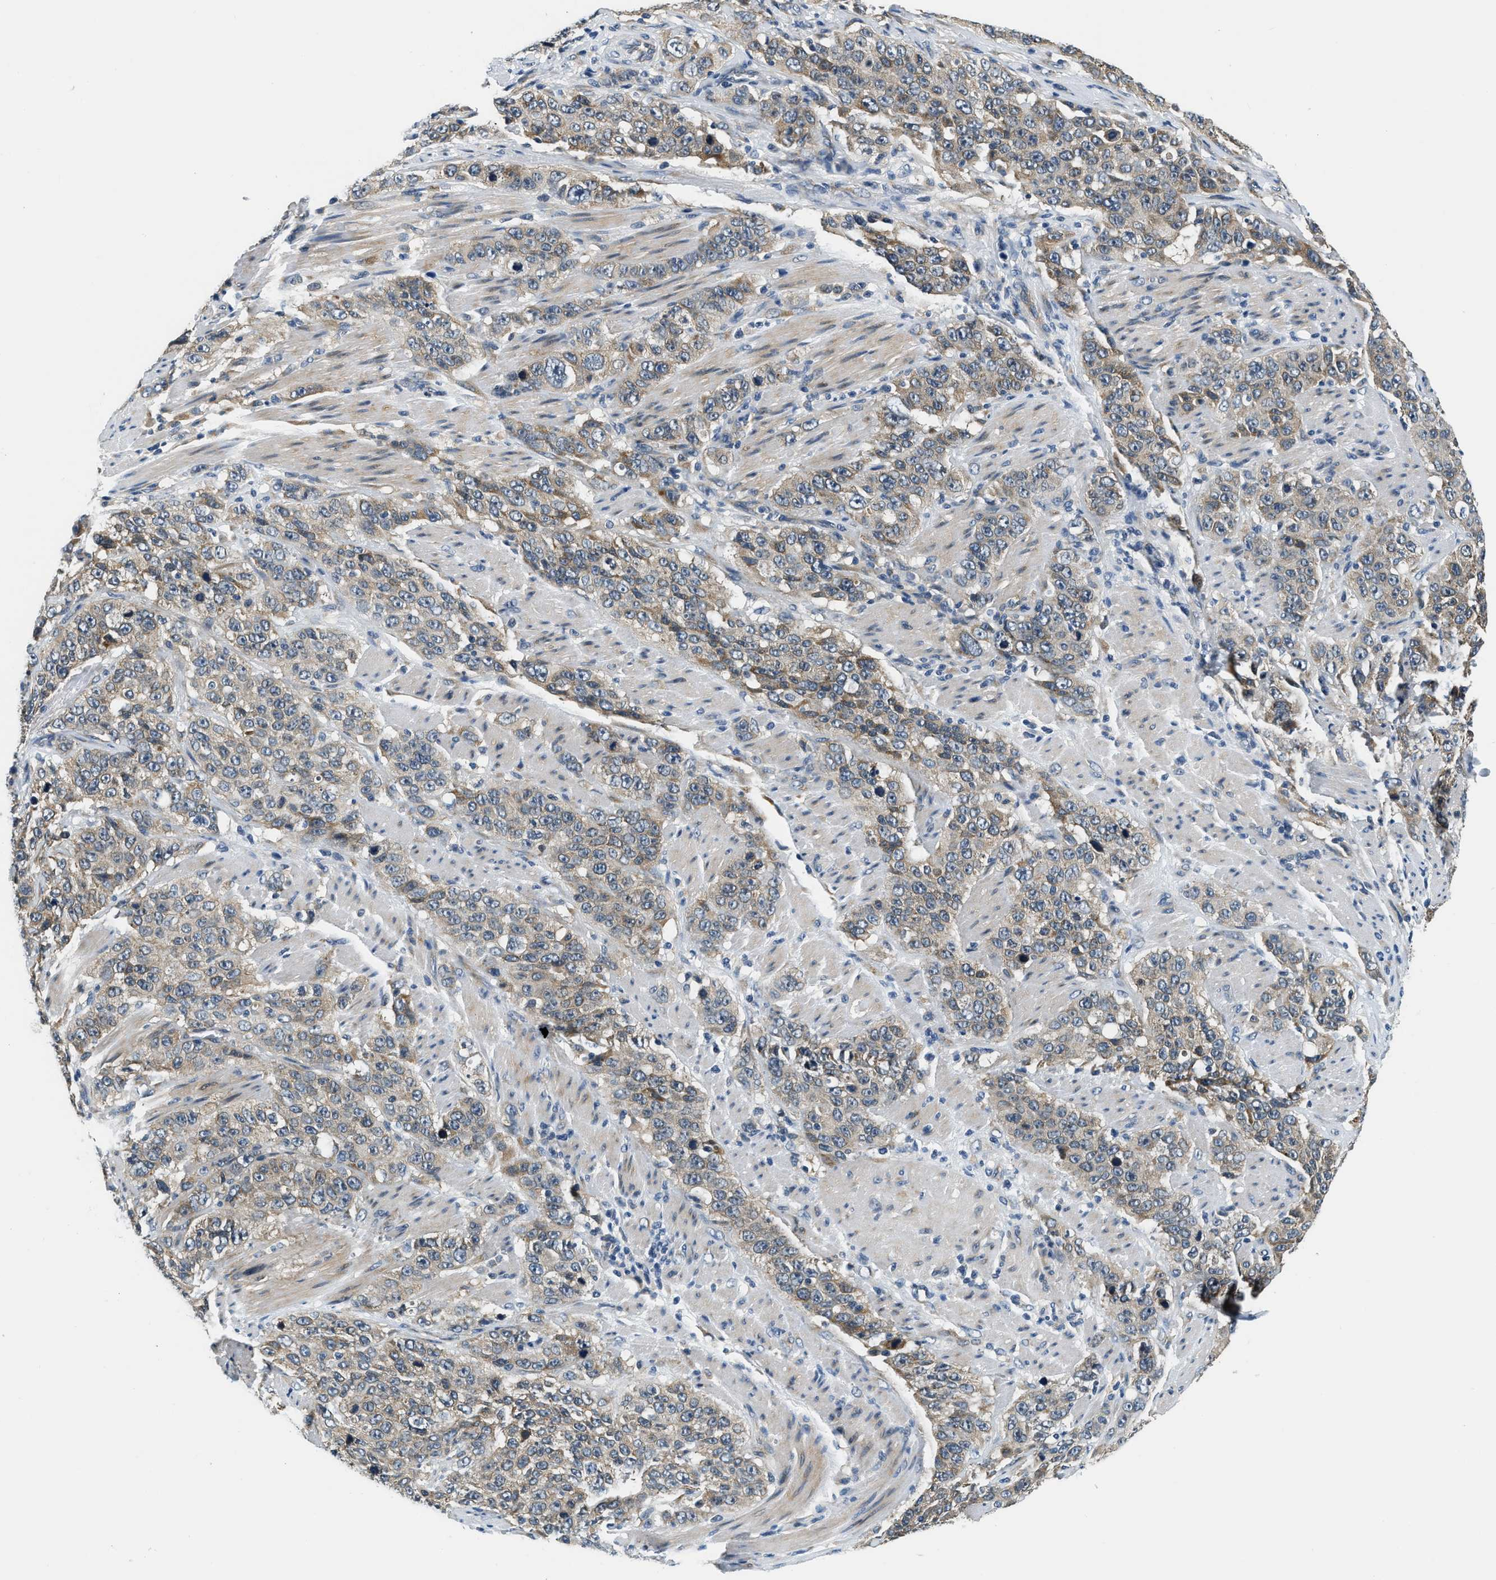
{"staining": {"intensity": "weak", "quantity": ">75%", "location": "cytoplasmic/membranous"}, "tissue": "stomach cancer", "cell_type": "Tumor cells", "image_type": "cancer", "snomed": [{"axis": "morphology", "description": "Adenocarcinoma, NOS"}, {"axis": "topography", "description": "Stomach"}], "caption": "High-magnification brightfield microscopy of stomach cancer (adenocarcinoma) stained with DAB (brown) and counterstained with hematoxylin (blue). tumor cells exhibit weak cytoplasmic/membranous staining is appreciated in about>75% of cells.", "gene": "YAE1", "patient": {"sex": "male", "age": 48}}